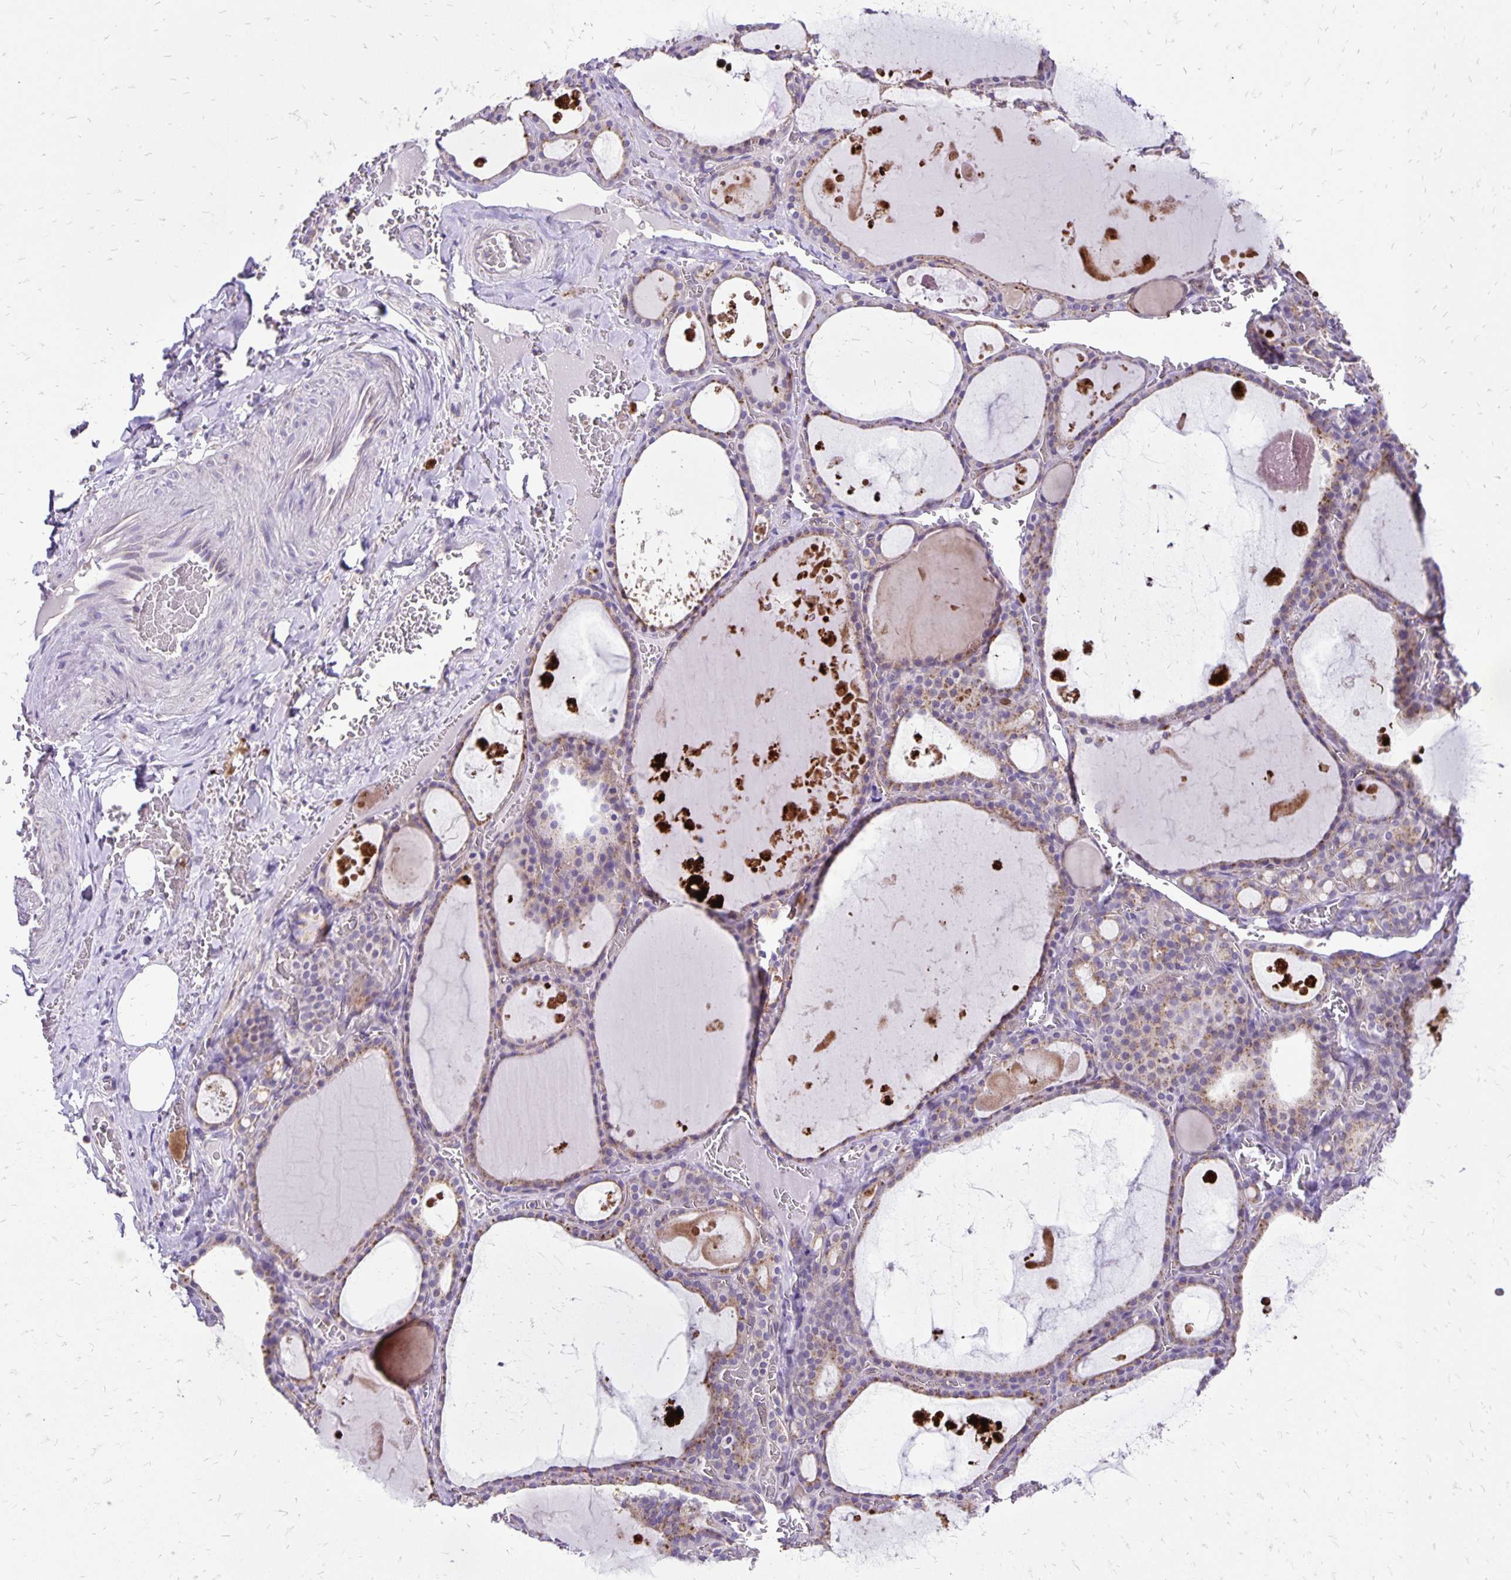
{"staining": {"intensity": "weak", "quantity": "25%-75%", "location": "cytoplasmic/membranous"}, "tissue": "thyroid gland", "cell_type": "Glandular cells", "image_type": "normal", "snomed": [{"axis": "morphology", "description": "Normal tissue, NOS"}, {"axis": "topography", "description": "Thyroid gland"}], "caption": "Immunohistochemistry (IHC) of normal human thyroid gland demonstrates low levels of weak cytoplasmic/membranous expression in about 25%-75% of glandular cells. The staining is performed using DAB brown chromogen to label protein expression. The nuclei are counter-stained blue using hematoxylin.", "gene": "EIF5A", "patient": {"sex": "male", "age": 56}}